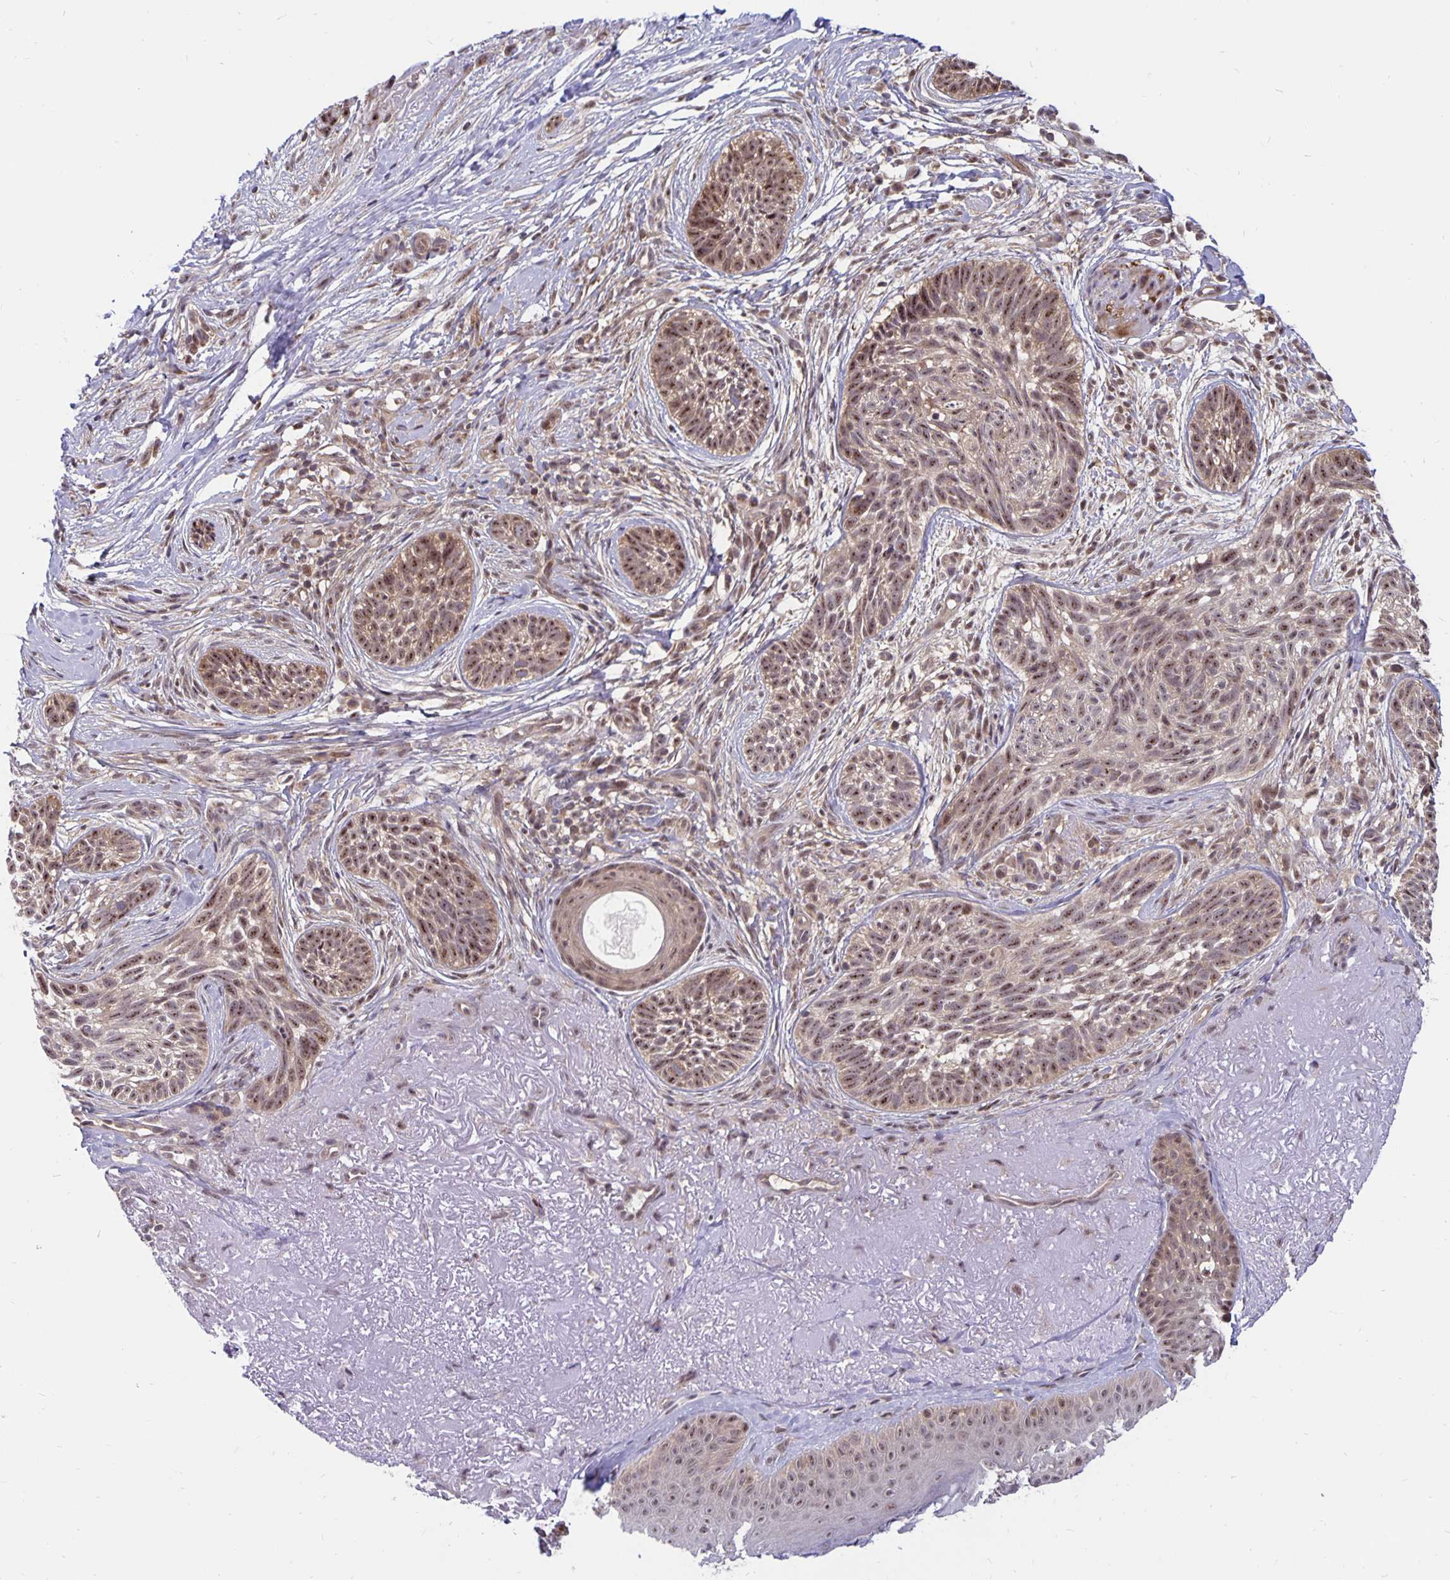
{"staining": {"intensity": "moderate", "quantity": ">75%", "location": "nuclear"}, "tissue": "skin cancer", "cell_type": "Tumor cells", "image_type": "cancer", "snomed": [{"axis": "morphology", "description": "Basal cell carcinoma"}, {"axis": "morphology", "description": "BCC, high aggressive"}, {"axis": "topography", "description": "Skin"}], "caption": "Protein staining shows moderate nuclear expression in about >75% of tumor cells in basal cell carcinoma (skin).", "gene": "EXOC6B", "patient": {"sex": "female", "age": 86}}